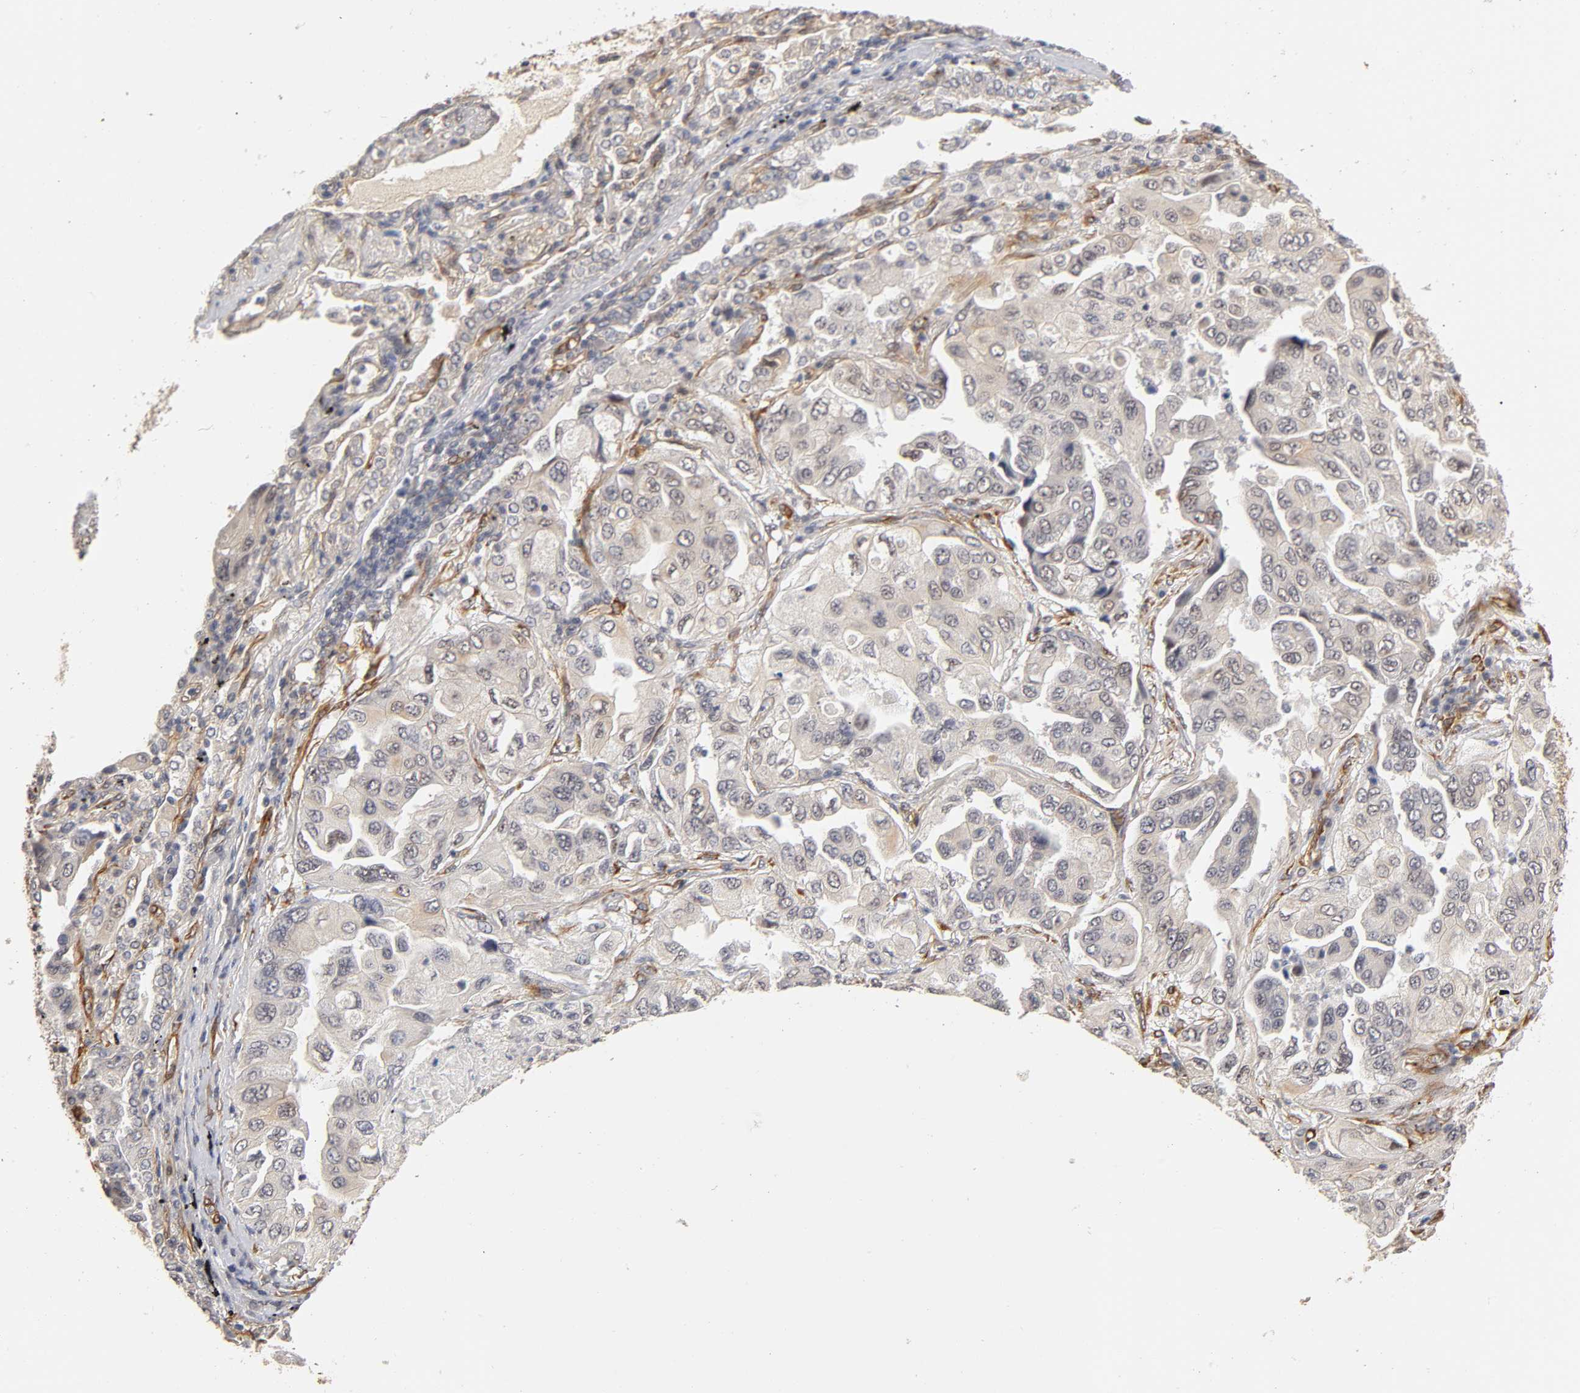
{"staining": {"intensity": "weak", "quantity": "25%-75%", "location": "cytoplasmic/membranous"}, "tissue": "lung cancer", "cell_type": "Tumor cells", "image_type": "cancer", "snomed": [{"axis": "morphology", "description": "Adenocarcinoma, NOS"}, {"axis": "topography", "description": "Lung"}], "caption": "Protein staining of adenocarcinoma (lung) tissue reveals weak cytoplasmic/membranous staining in about 25%-75% of tumor cells.", "gene": "LAMB1", "patient": {"sex": "female", "age": 65}}